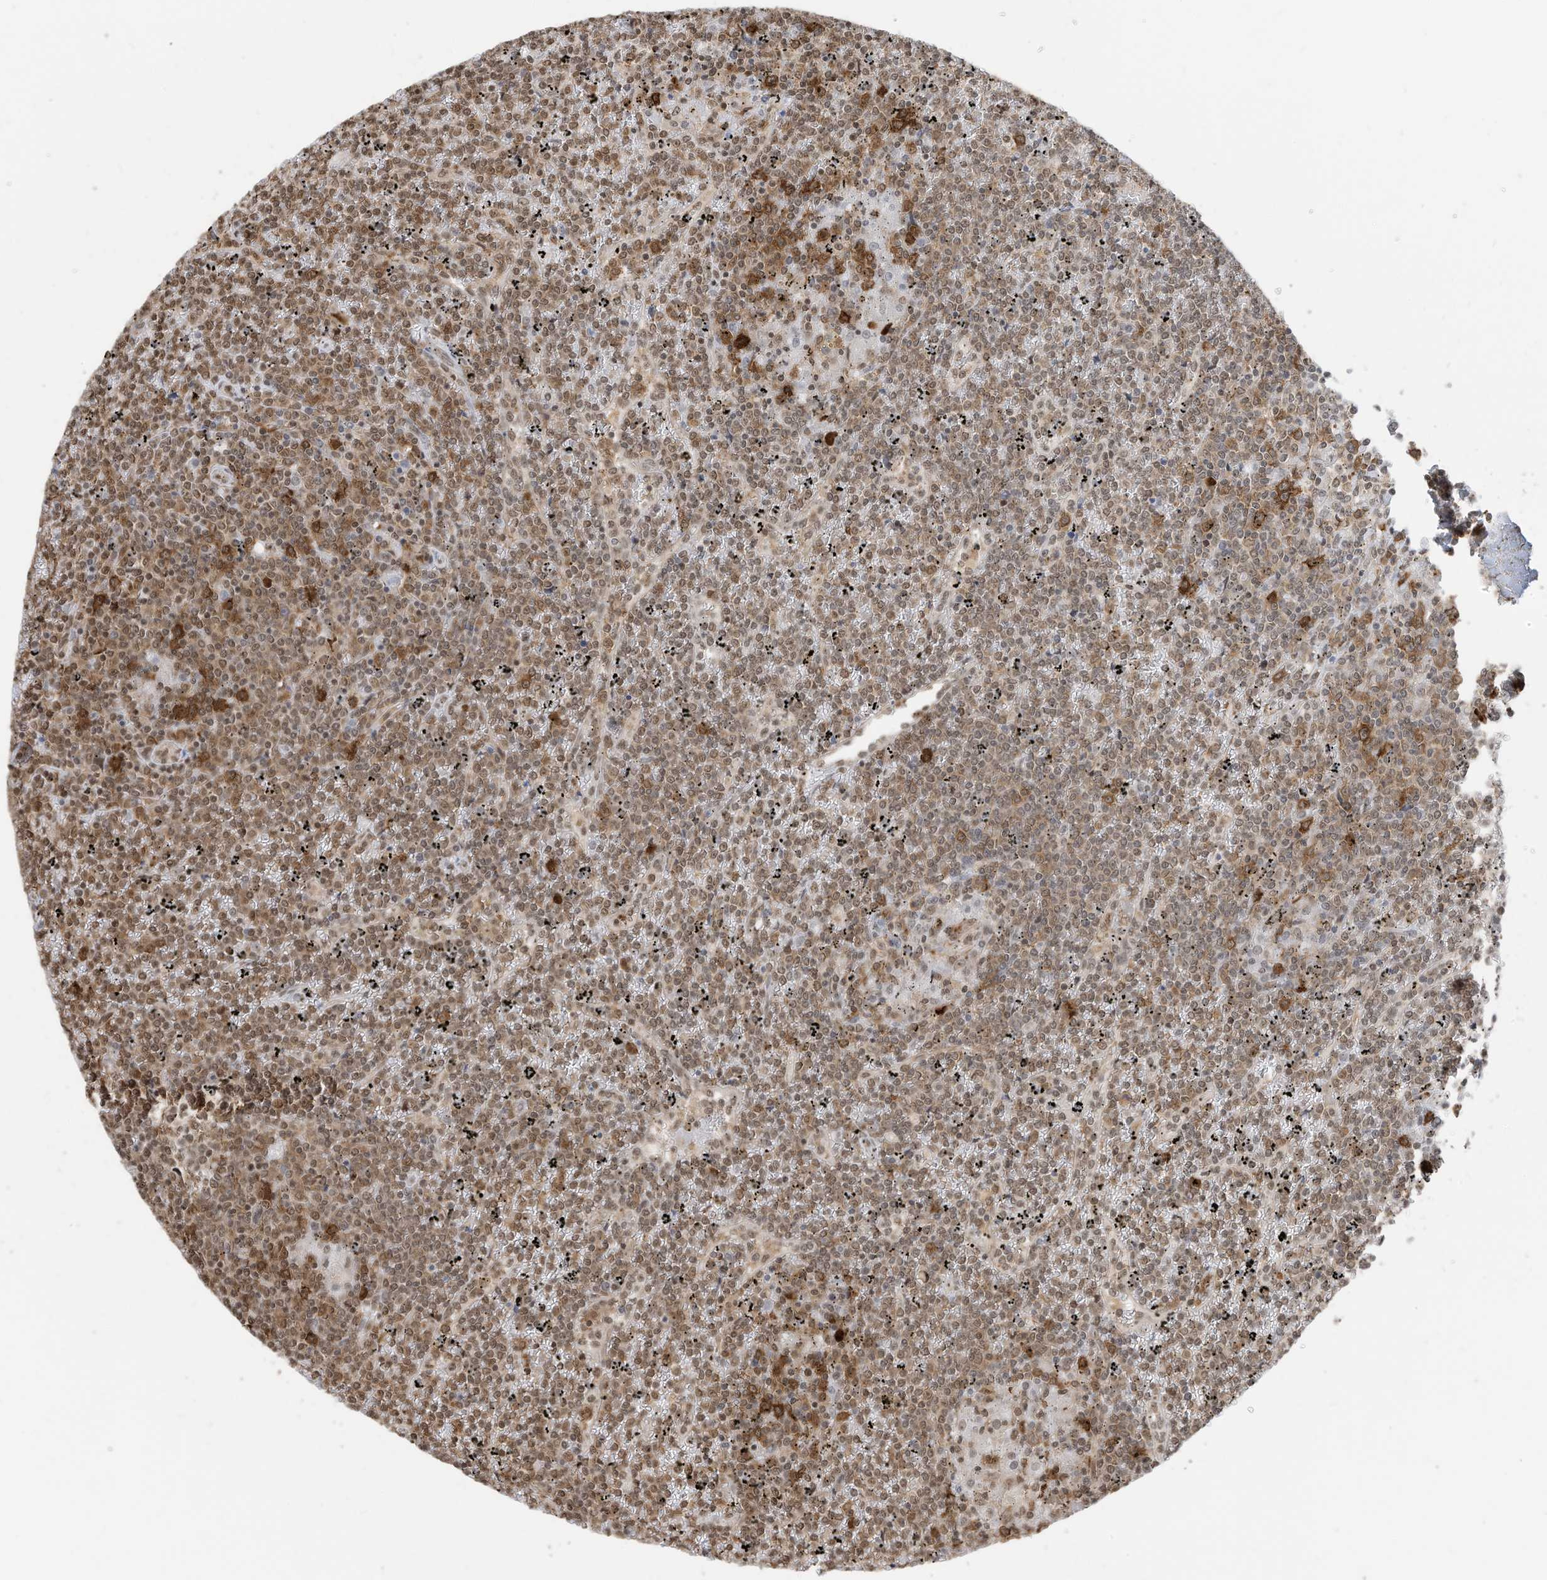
{"staining": {"intensity": "moderate", "quantity": ">75%", "location": "cytoplasmic/membranous,nuclear"}, "tissue": "lymphoma", "cell_type": "Tumor cells", "image_type": "cancer", "snomed": [{"axis": "morphology", "description": "Malignant lymphoma, non-Hodgkin's type, Low grade"}, {"axis": "topography", "description": "Spleen"}], "caption": "A high-resolution histopathology image shows IHC staining of low-grade malignant lymphoma, non-Hodgkin's type, which exhibits moderate cytoplasmic/membranous and nuclear positivity in about >75% of tumor cells.", "gene": "ZNF195", "patient": {"sex": "female", "age": 19}}